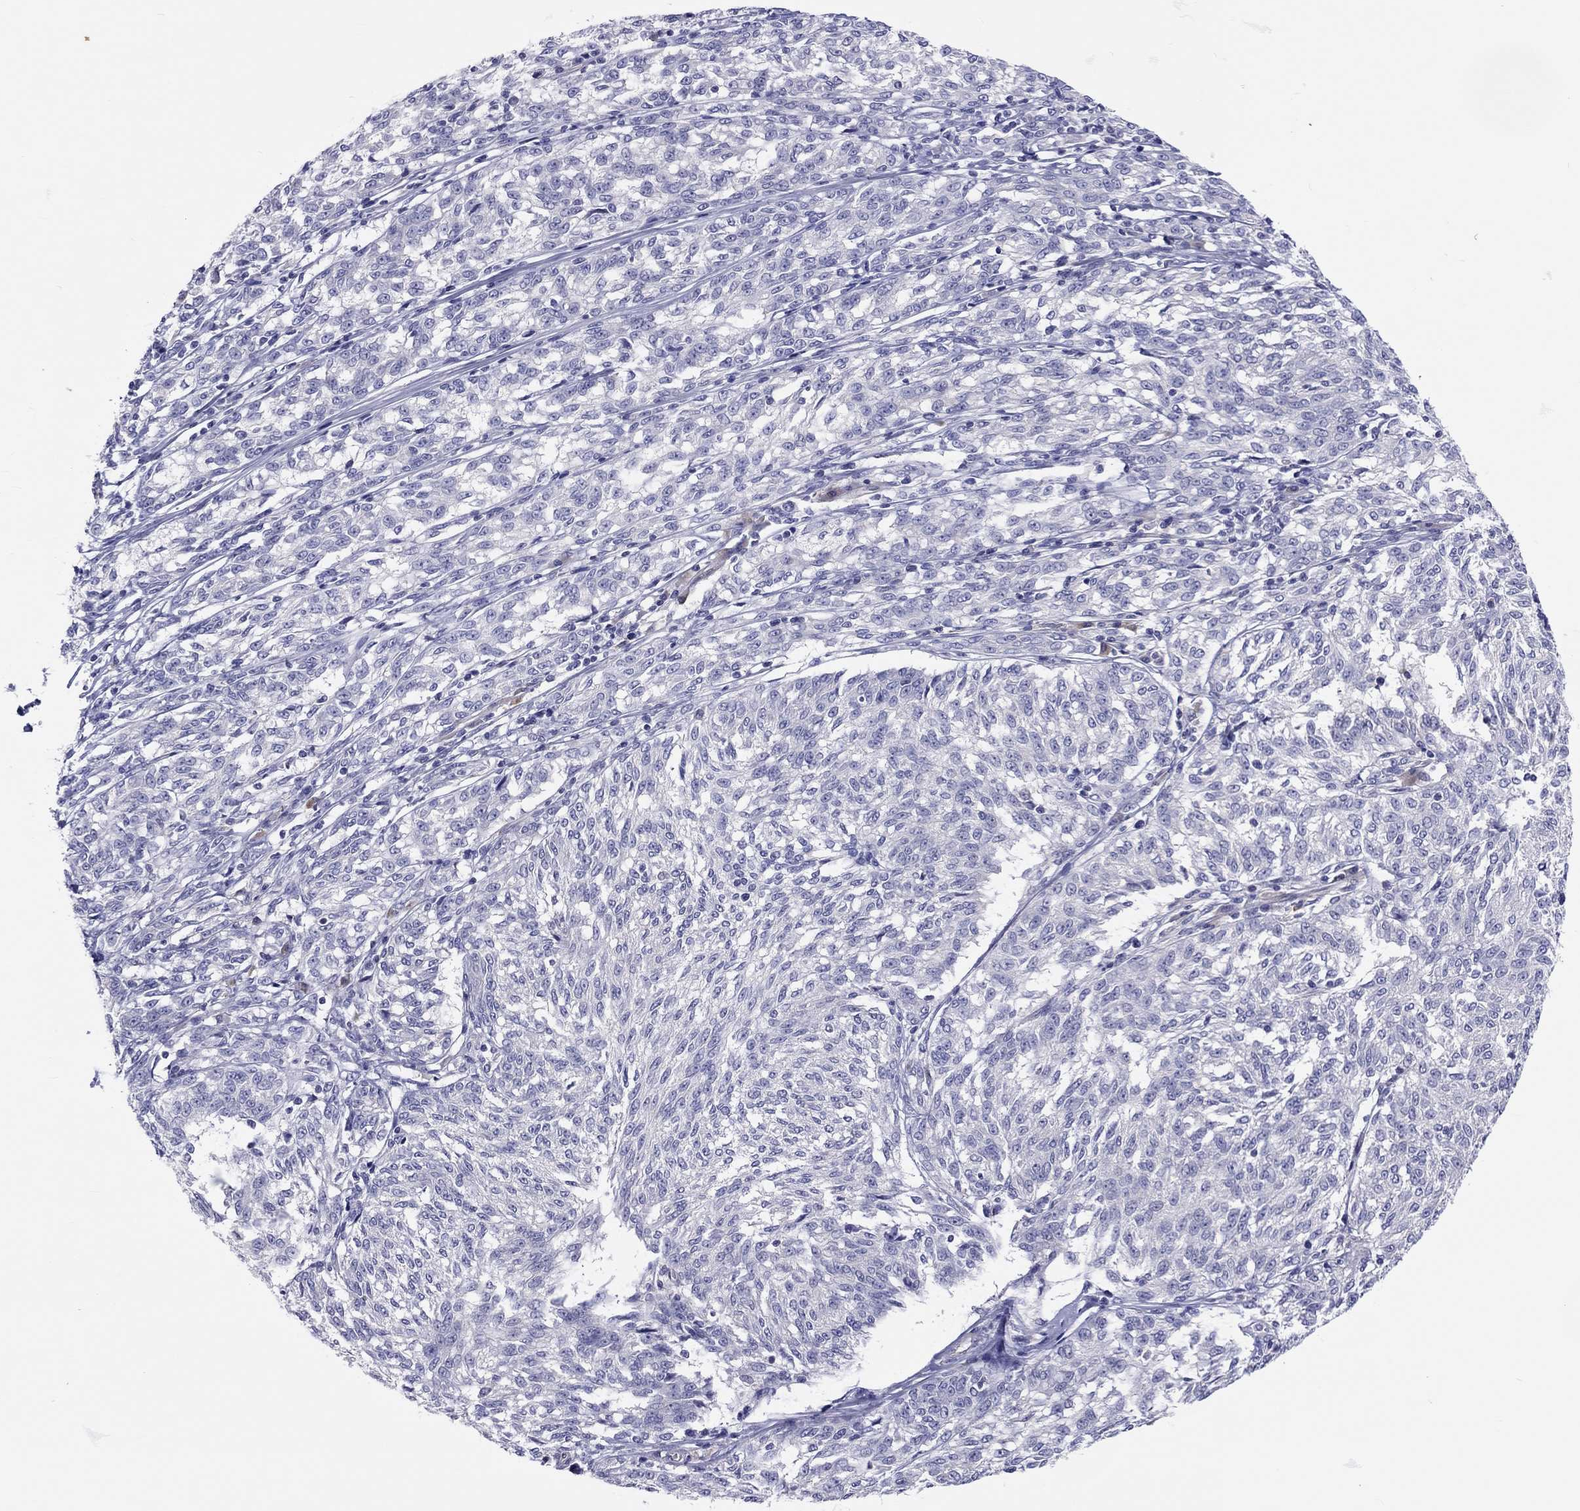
{"staining": {"intensity": "negative", "quantity": "none", "location": "none"}, "tissue": "melanoma", "cell_type": "Tumor cells", "image_type": "cancer", "snomed": [{"axis": "morphology", "description": "Malignant melanoma, NOS"}, {"axis": "topography", "description": "Skin"}], "caption": "Immunohistochemical staining of human malignant melanoma reveals no significant staining in tumor cells.", "gene": "ABCG4", "patient": {"sex": "female", "age": 72}}